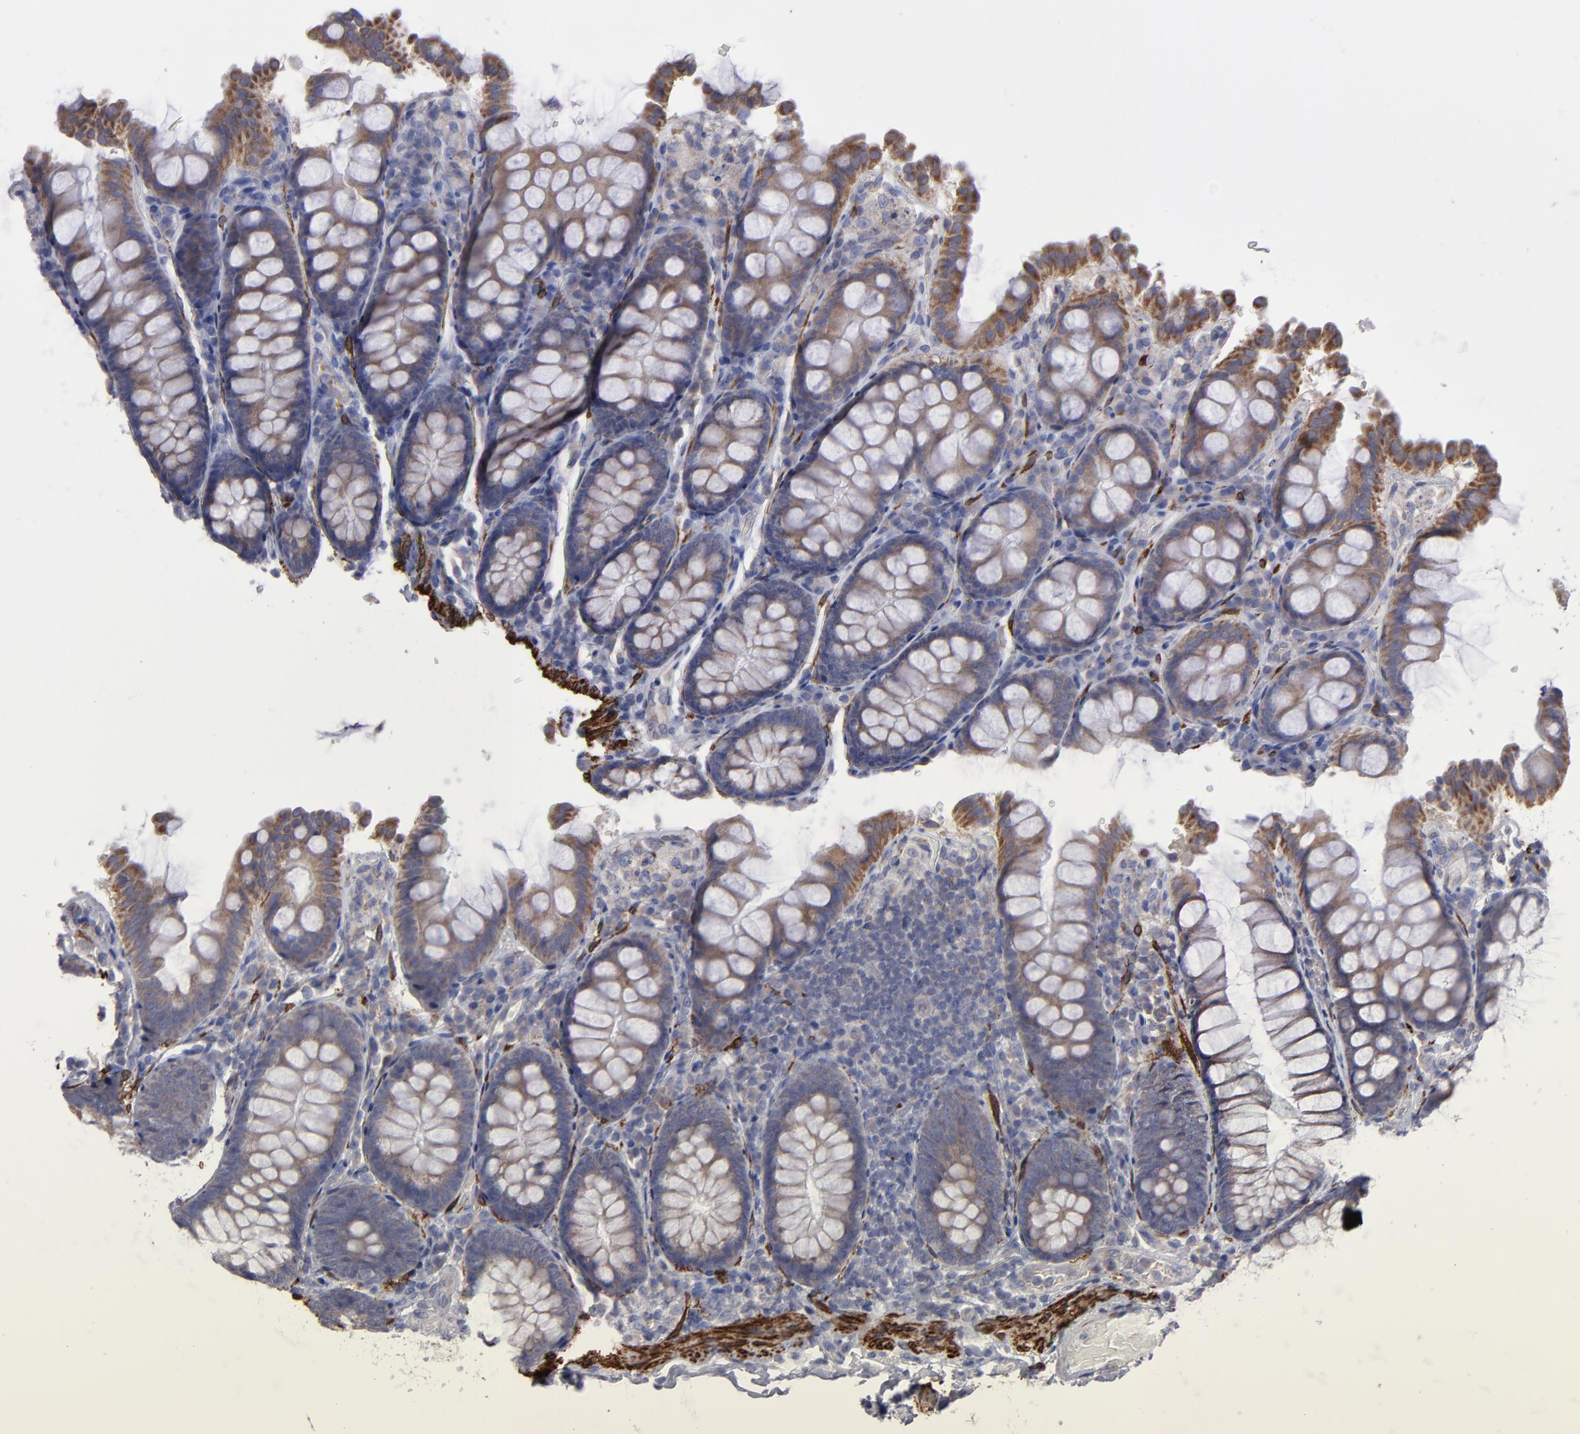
{"staining": {"intensity": "strong", "quantity": ">75%", "location": "cytoplasmic/membranous"}, "tissue": "colon", "cell_type": "Endothelial cells", "image_type": "normal", "snomed": [{"axis": "morphology", "description": "Normal tissue, NOS"}, {"axis": "topography", "description": "Colon"}], "caption": "About >75% of endothelial cells in normal human colon show strong cytoplasmic/membranous protein expression as visualized by brown immunohistochemical staining.", "gene": "SLMAP", "patient": {"sex": "female", "age": 61}}